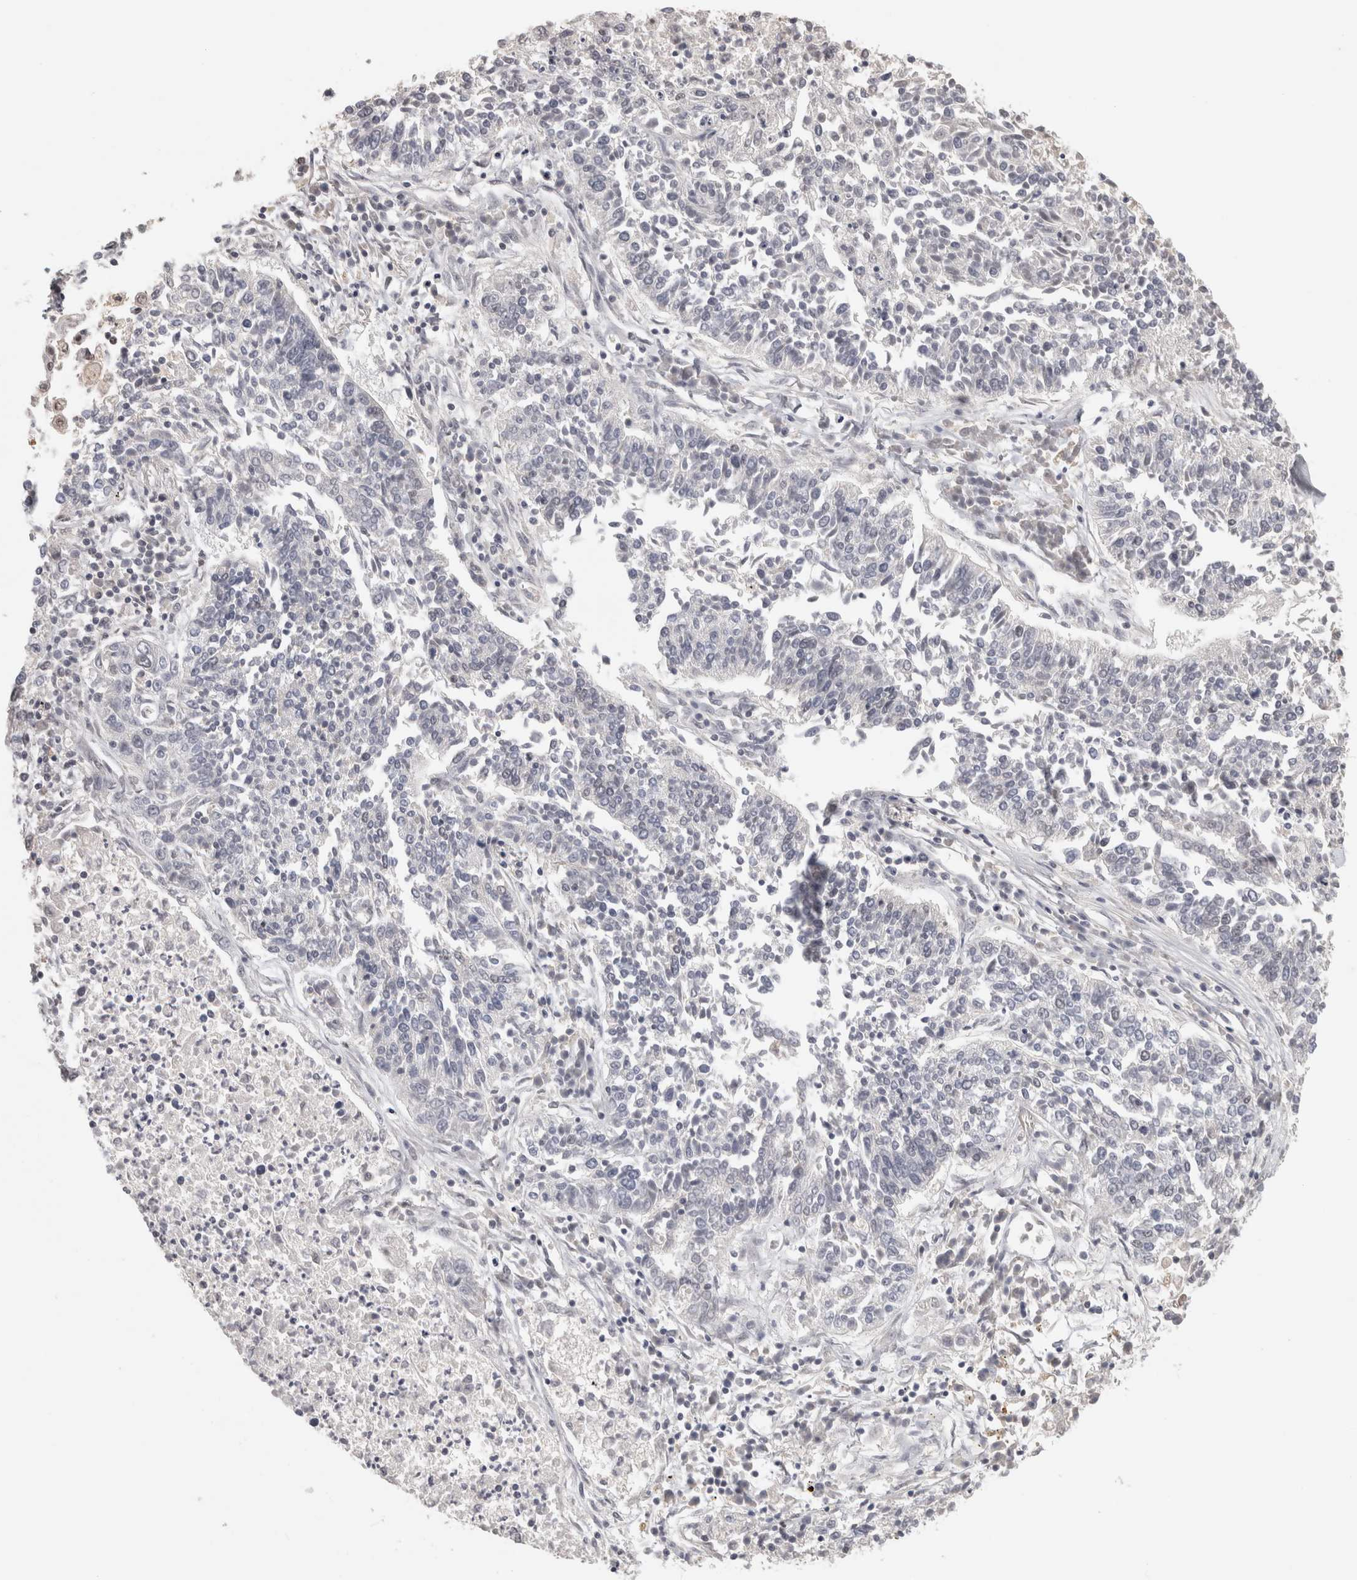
{"staining": {"intensity": "negative", "quantity": "none", "location": "none"}, "tissue": "lung cancer", "cell_type": "Tumor cells", "image_type": "cancer", "snomed": [{"axis": "morphology", "description": "Normal tissue, NOS"}, {"axis": "morphology", "description": "Squamous cell carcinoma, NOS"}, {"axis": "topography", "description": "Lymph node"}, {"axis": "topography", "description": "Cartilage tissue"}, {"axis": "topography", "description": "Bronchus"}, {"axis": "topography", "description": "Lung"}, {"axis": "topography", "description": "Peripheral nerve tissue"}], "caption": "IHC of lung cancer (squamous cell carcinoma) shows no positivity in tumor cells.", "gene": "ZNF830", "patient": {"sex": "female", "age": 49}}